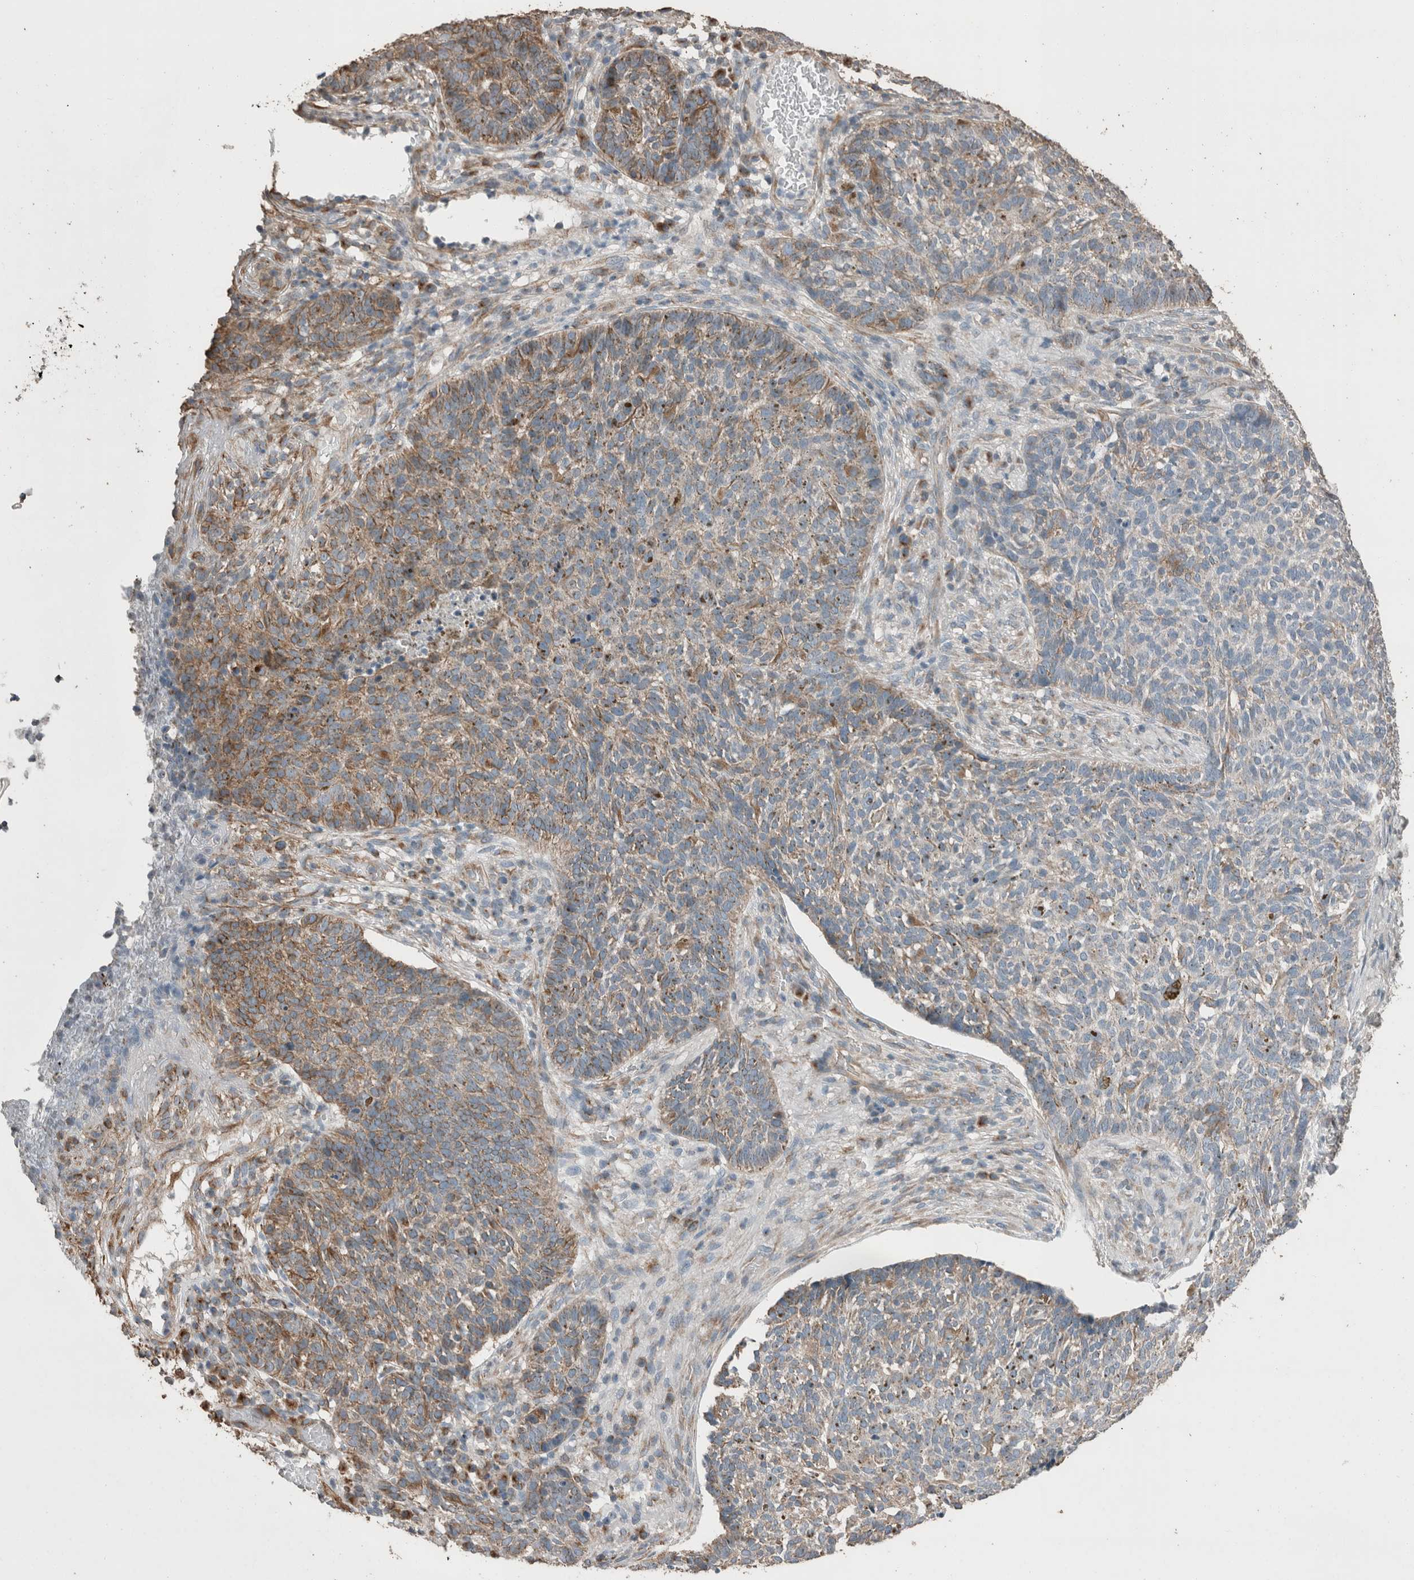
{"staining": {"intensity": "moderate", "quantity": "25%-75%", "location": "cytoplasmic/membranous"}, "tissue": "skin cancer", "cell_type": "Tumor cells", "image_type": "cancer", "snomed": [{"axis": "morphology", "description": "Basal cell carcinoma"}, {"axis": "topography", "description": "Skin"}], "caption": "A brown stain labels moderate cytoplasmic/membranous staining of a protein in basal cell carcinoma (skin) tumor cells.", "gene": "ACVR2B", "patient": {"sex": "male", "age": 85}}